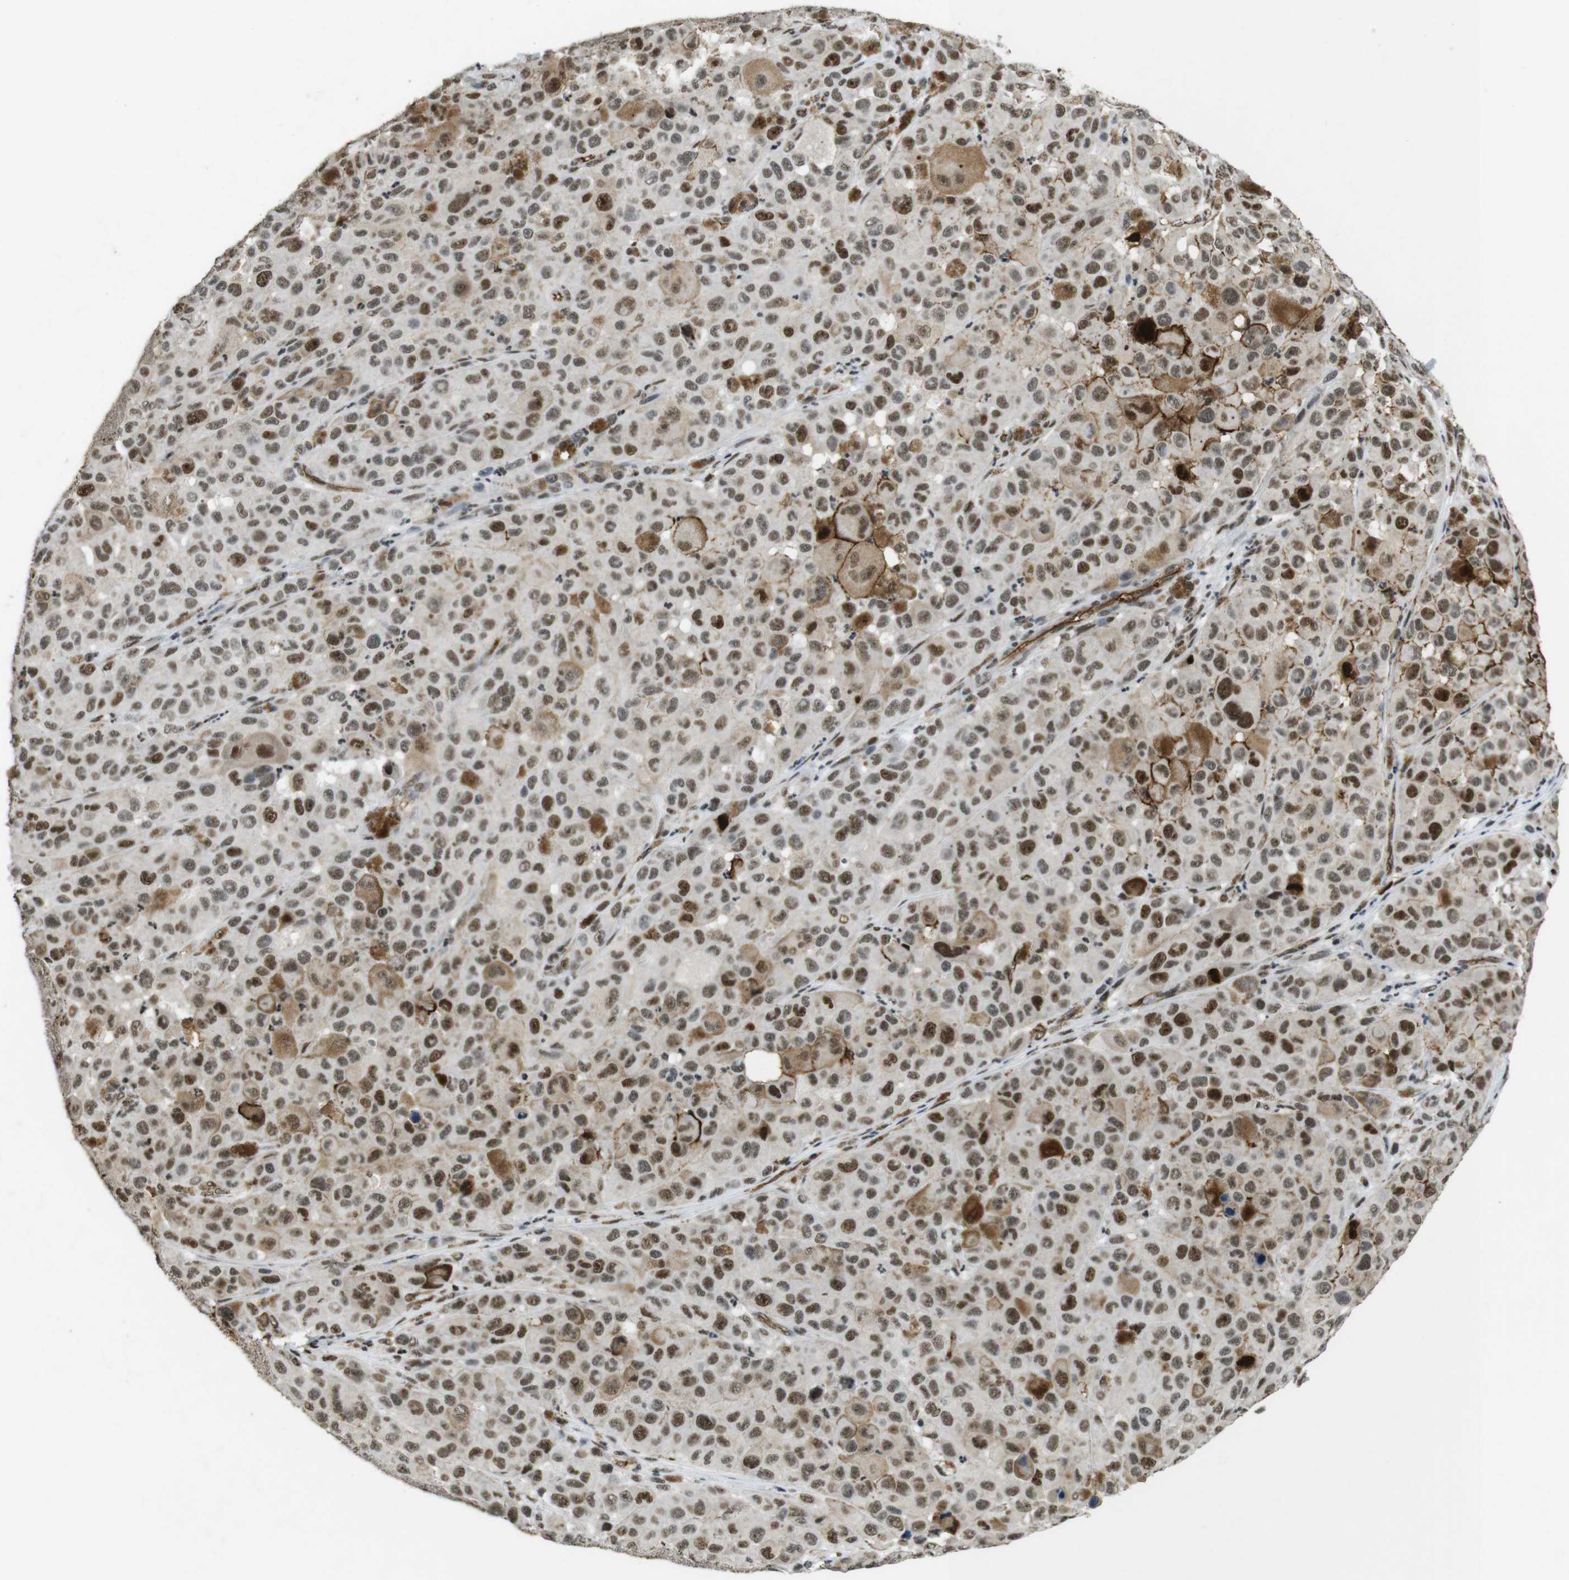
{"staining": {"intensity": "moderate", "quantity": ">75%", "location": "cytoplasmic/membranous,nuclear"}, "tissue": "melanoma", "cell_type": "Tumor cells", "image_type": "cancer", "snomed": [{"axis": "morphology", "description": "Malignant melanoma, NOS"}, {"axis": "topography", "description": "Skin"}], "caption": "Brown immunohistochemical staining in human melanoma demonstrates moderate cytoplasmic/membranous and nuclear positivity in approximately >75% of tumor cells.", "gene": "CSNK2B", "patient": {"sex": "male", "age": 96}}